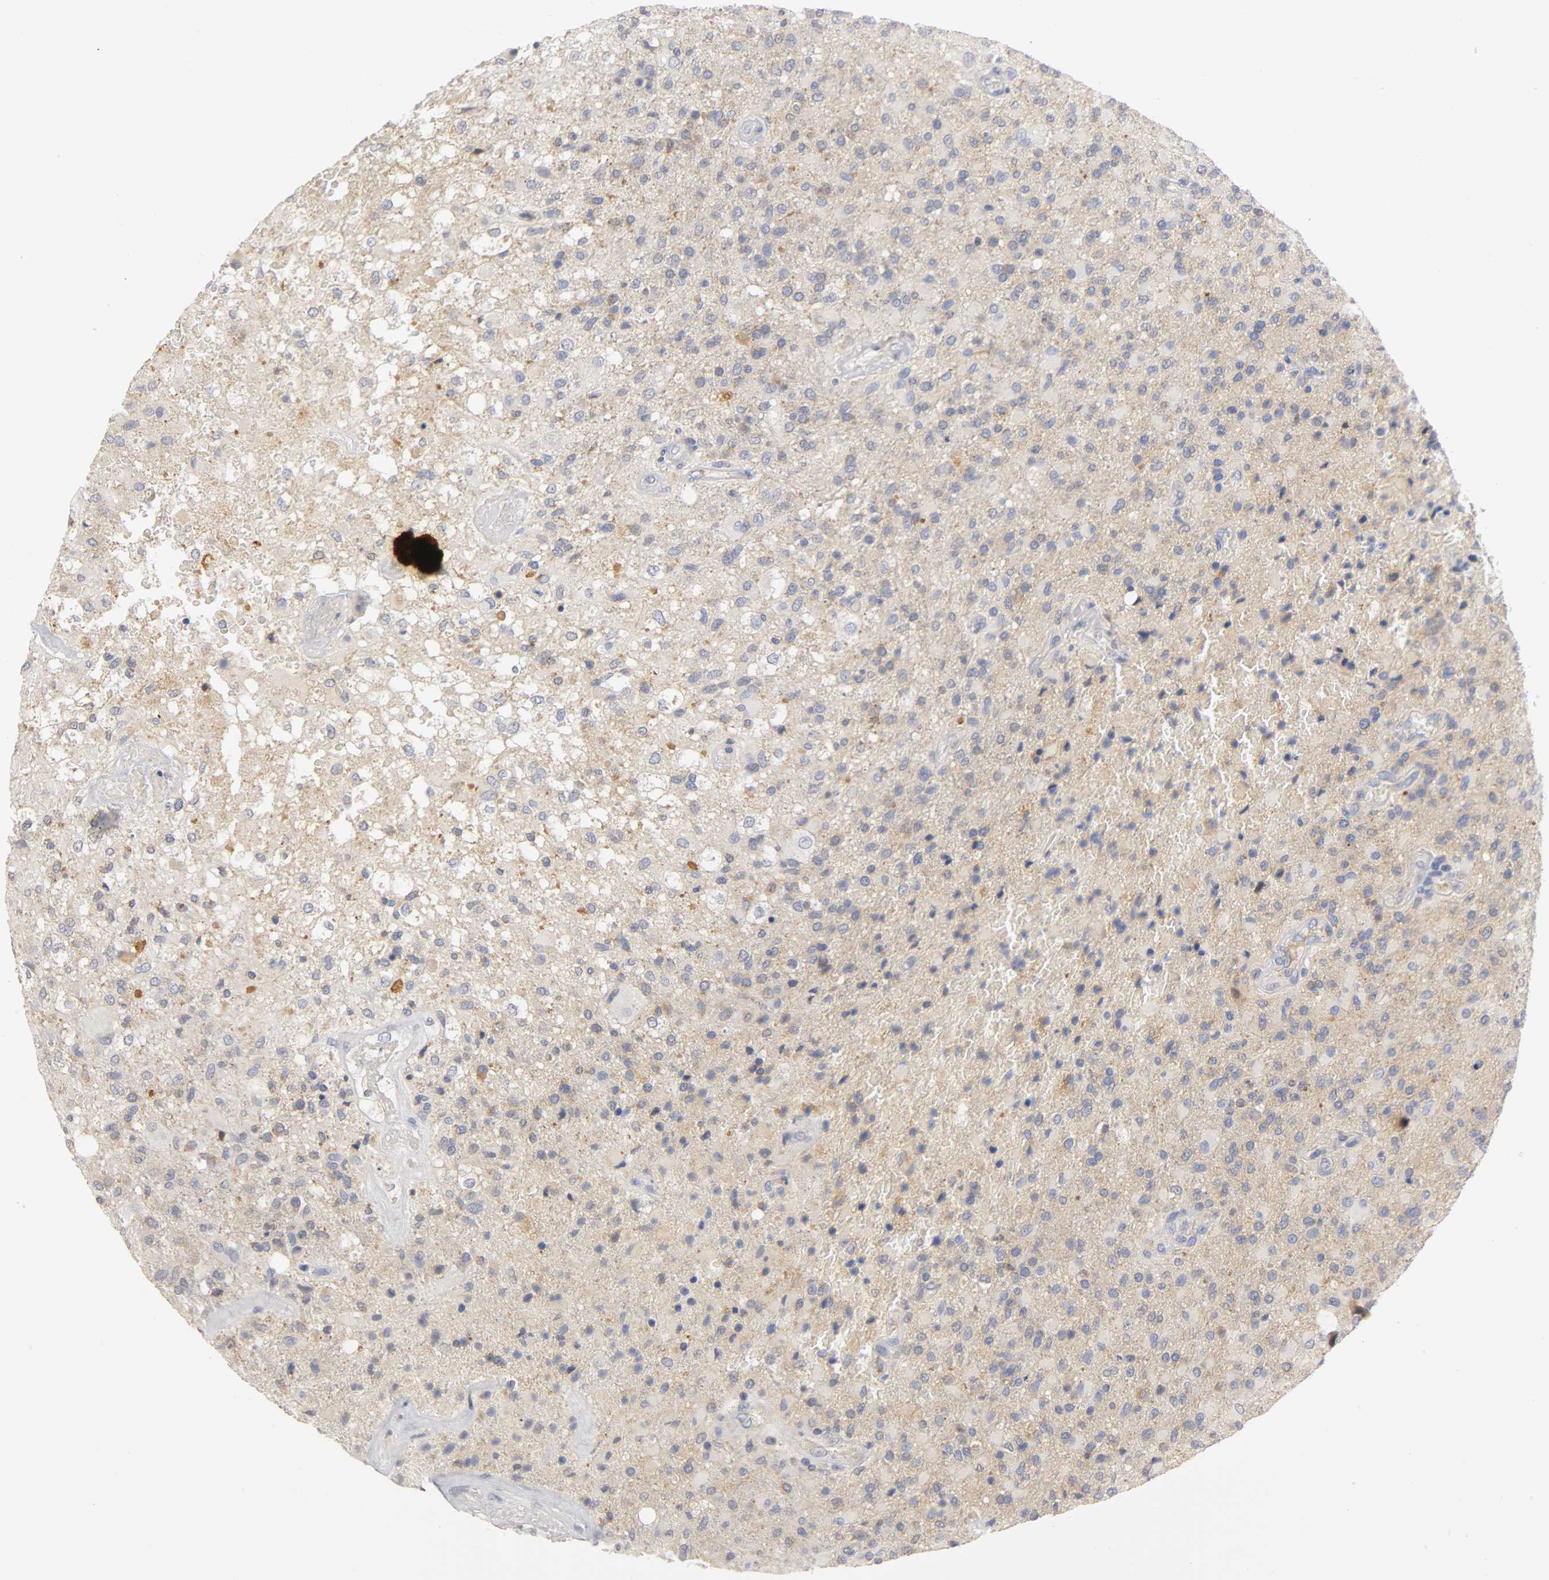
{"staining": {"intensity": "weak", "quantity": "25%-75%", "location": "cytoplasmic/membranous"}, "tissue": "glioma", "cell_type": "Tumor cells", "image_type": "cancer", "snomed": [{"axis": "morphology", "description": "Glioma, malignant, High grade"}, {"axis": "topography", "description": "Brain"}], "caption": "DAB (3,3'-diaminobenzidine) immunohistochemical staining of glioma shows weak cytoplasmic/membranous protein staining in about 25%-75% of tumor cells.", "gene": "PCSK6", "patient": {"sex": "male", "age": 71}}